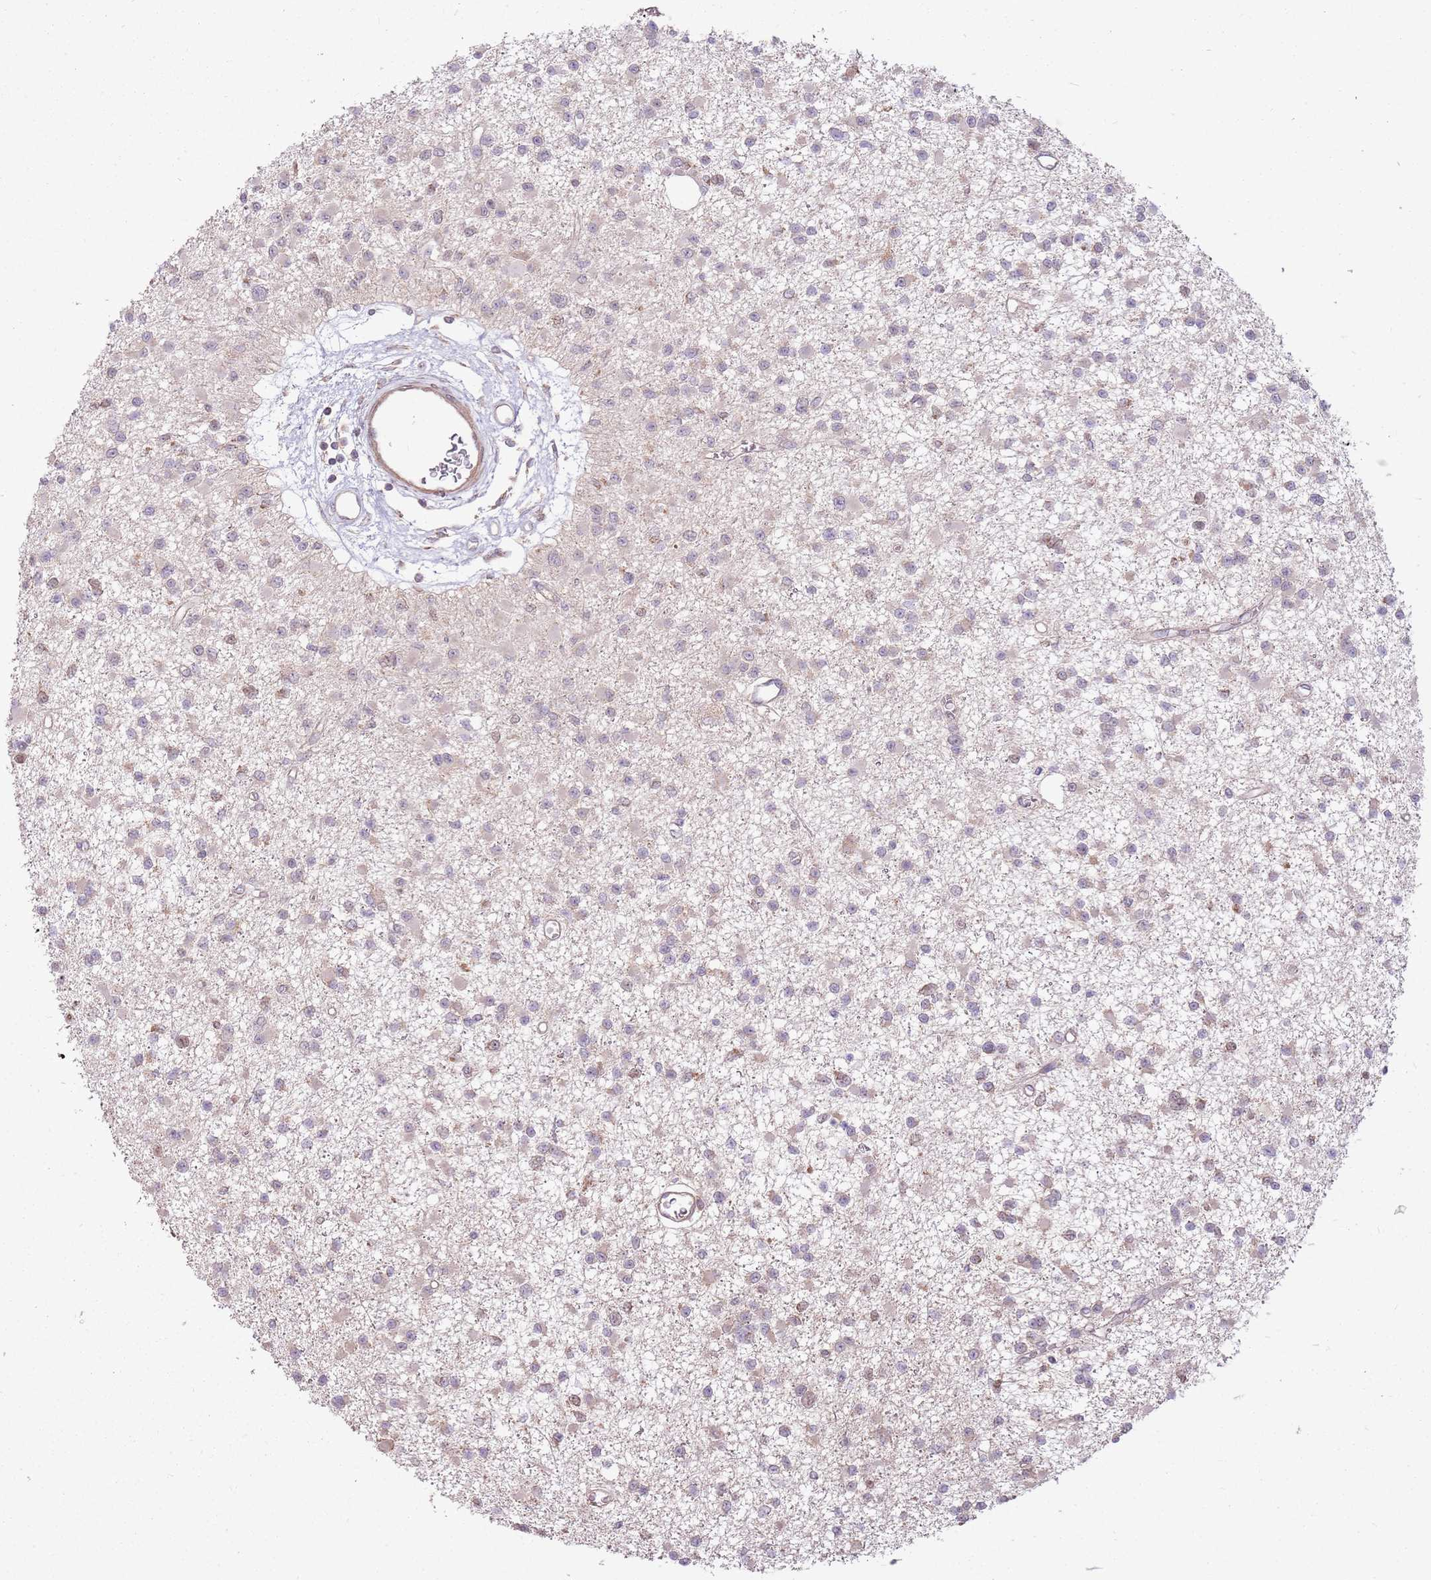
{"staining": {"intensity": "negative", "quantity": "none", "location": "none"}, "tissue": "glioma", "cell_type": "Tumor cells", "image_type": "cancer", "snomed": [{"axis": "morphology", "description": "Glioma, malignant, Low grade"}, {"axis": "topography", "description": "Brain"}], "caption": "An image of glioma stained for a protein exhibits no brown staining in tumor cells.", "gene": "SPATA31D1", "patient": {"sex": "female", "age": 22}}